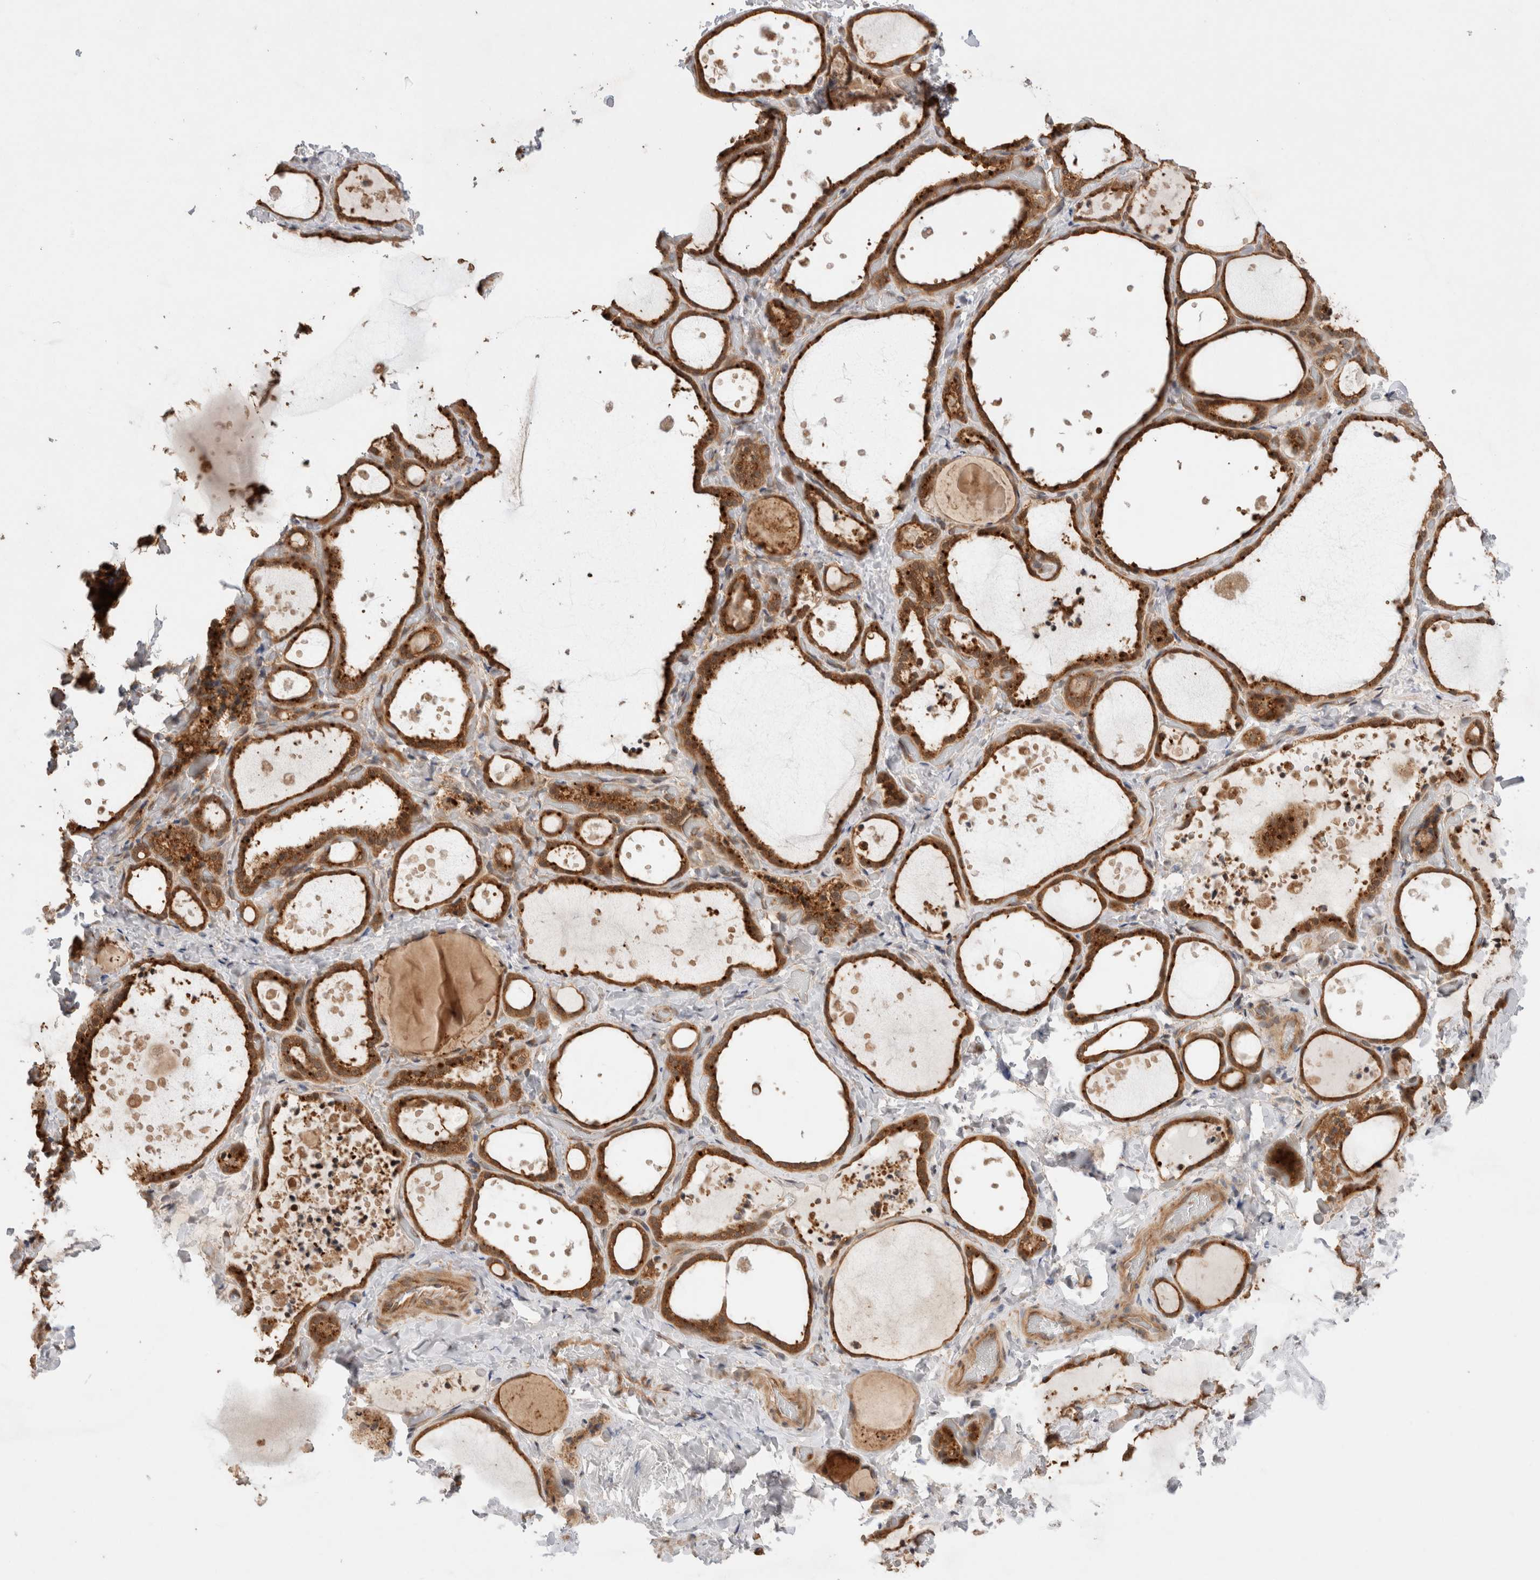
{"staining": {"intensity": "strong", "quantity": ">75%", "location": "cytoplasmic/membranous"}, "tissue": "thyroid gland", "cell_type": "Glandular cells", "image_type": "normal", "snomed": [{"axis": "morphology", "description": "Normal tissue, NOS"}, {"axis": "topography", "description": "Thyroid gland"}], "caption": "Immunohistochemistry (IHC) of normal human thyroid gland shows high levels of strong cytoplasmic/membranous staining in about >75% of glandular cells.", "gene": "VPS28", "patient": {"sex": "female", "age": 44}}